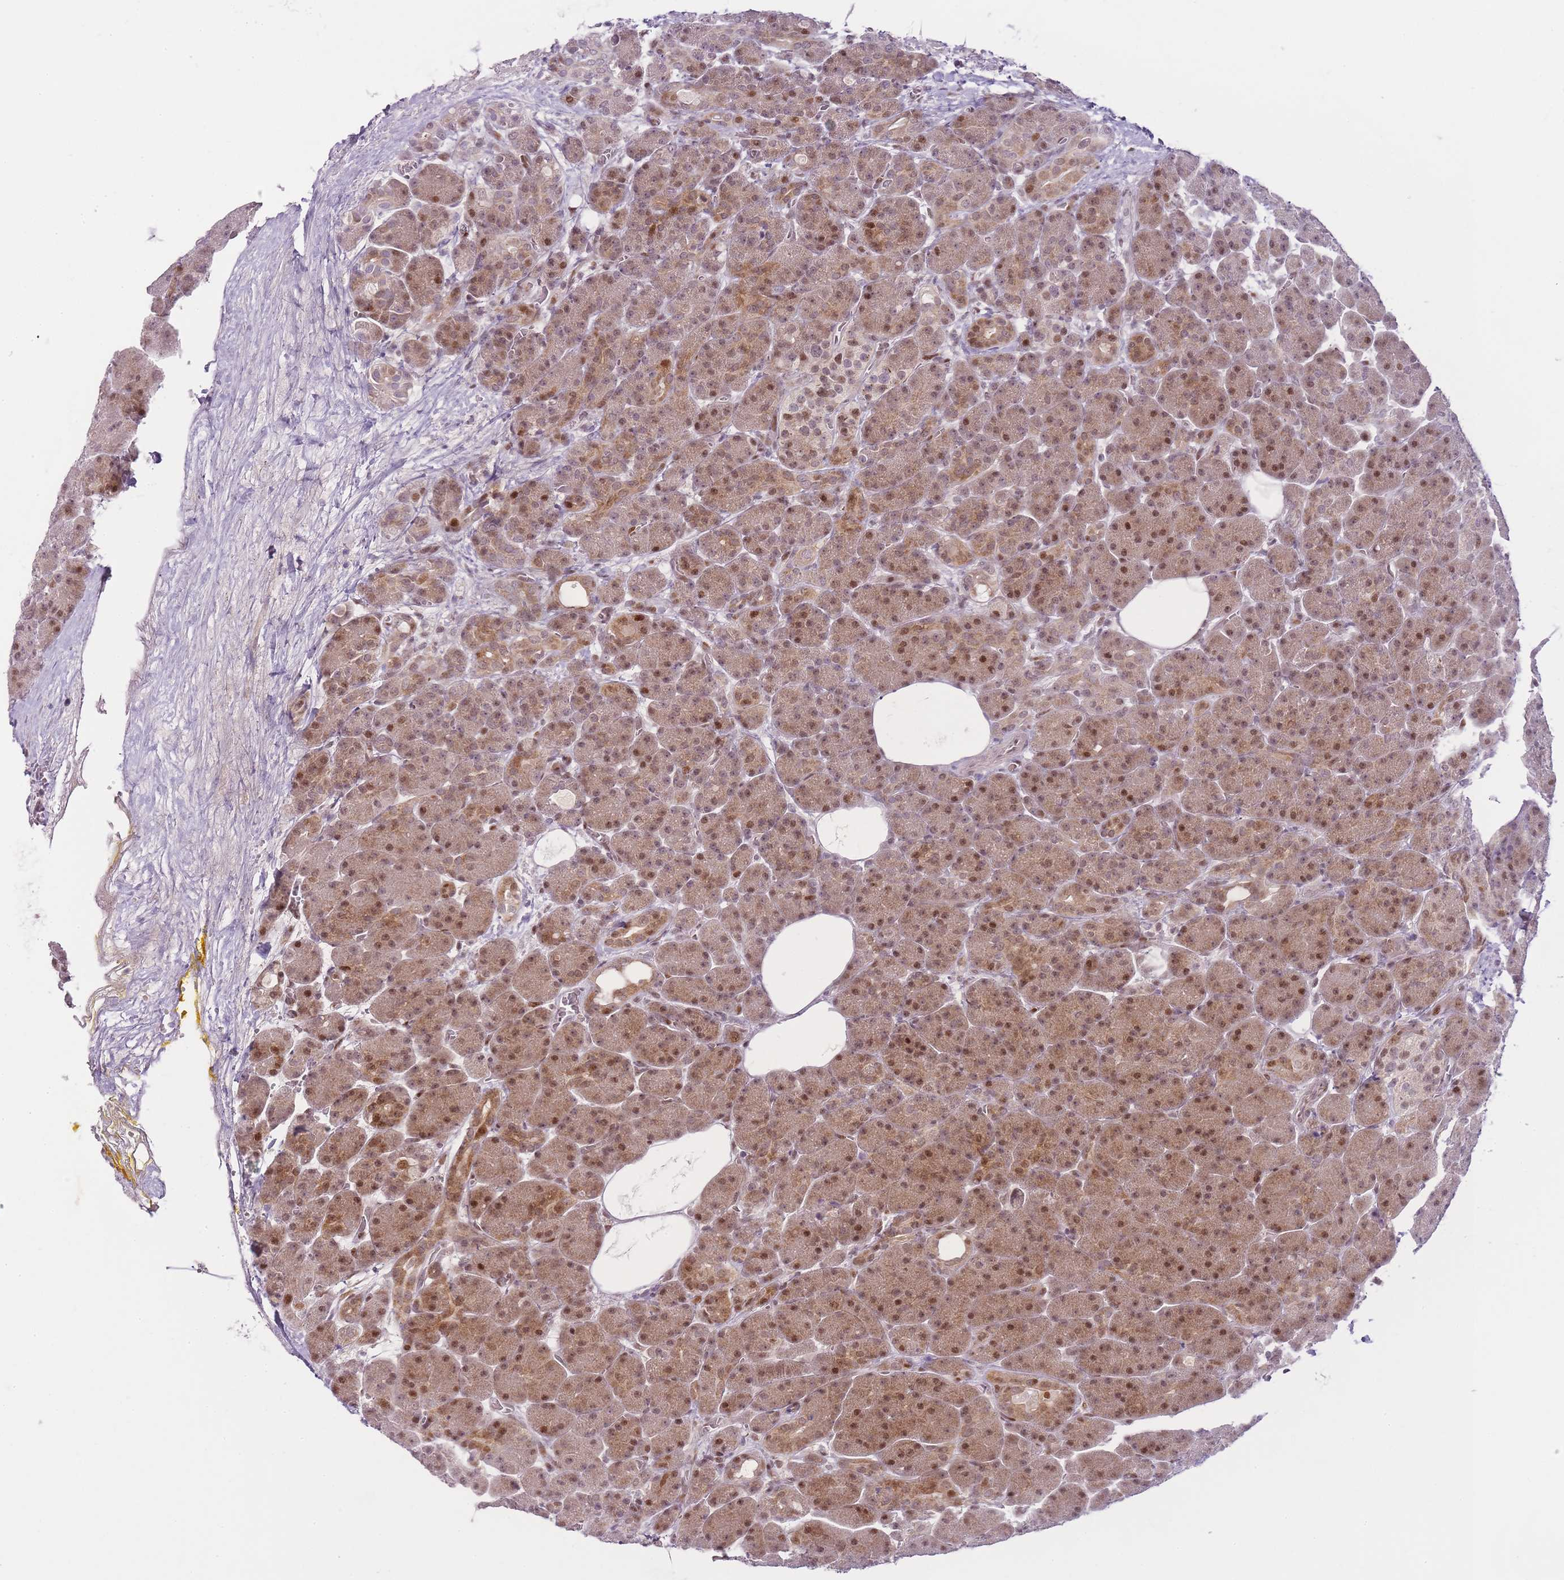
{"staining": {"intensity": "moderate", "quantity": ">75%", "location": "cytoplasmic/membranous,nuclear"}, "tissue": "pancreas", "cell_type": "Exocrine glandular cells", "image_type": "normal", "snomed": [{"axis": "morphology", "description": "Normal tissue, NOS"}, {"axis": "topography", "description": "Pancreas"}], "caption": "Immunohistochemistry (IHC) histopathology image of benign pancreas: human pancreas stained using immunohistochemistry exhibits medium levels of moderate protein expression localized specifically in the cytoplasmic/membranous,nuclear of exocrine glandular cells, appearing as a cytoplasmic/membranous,nuclear brown color.", "gene": "OGG1", "patient": {"sex": "male", "age": 63}}